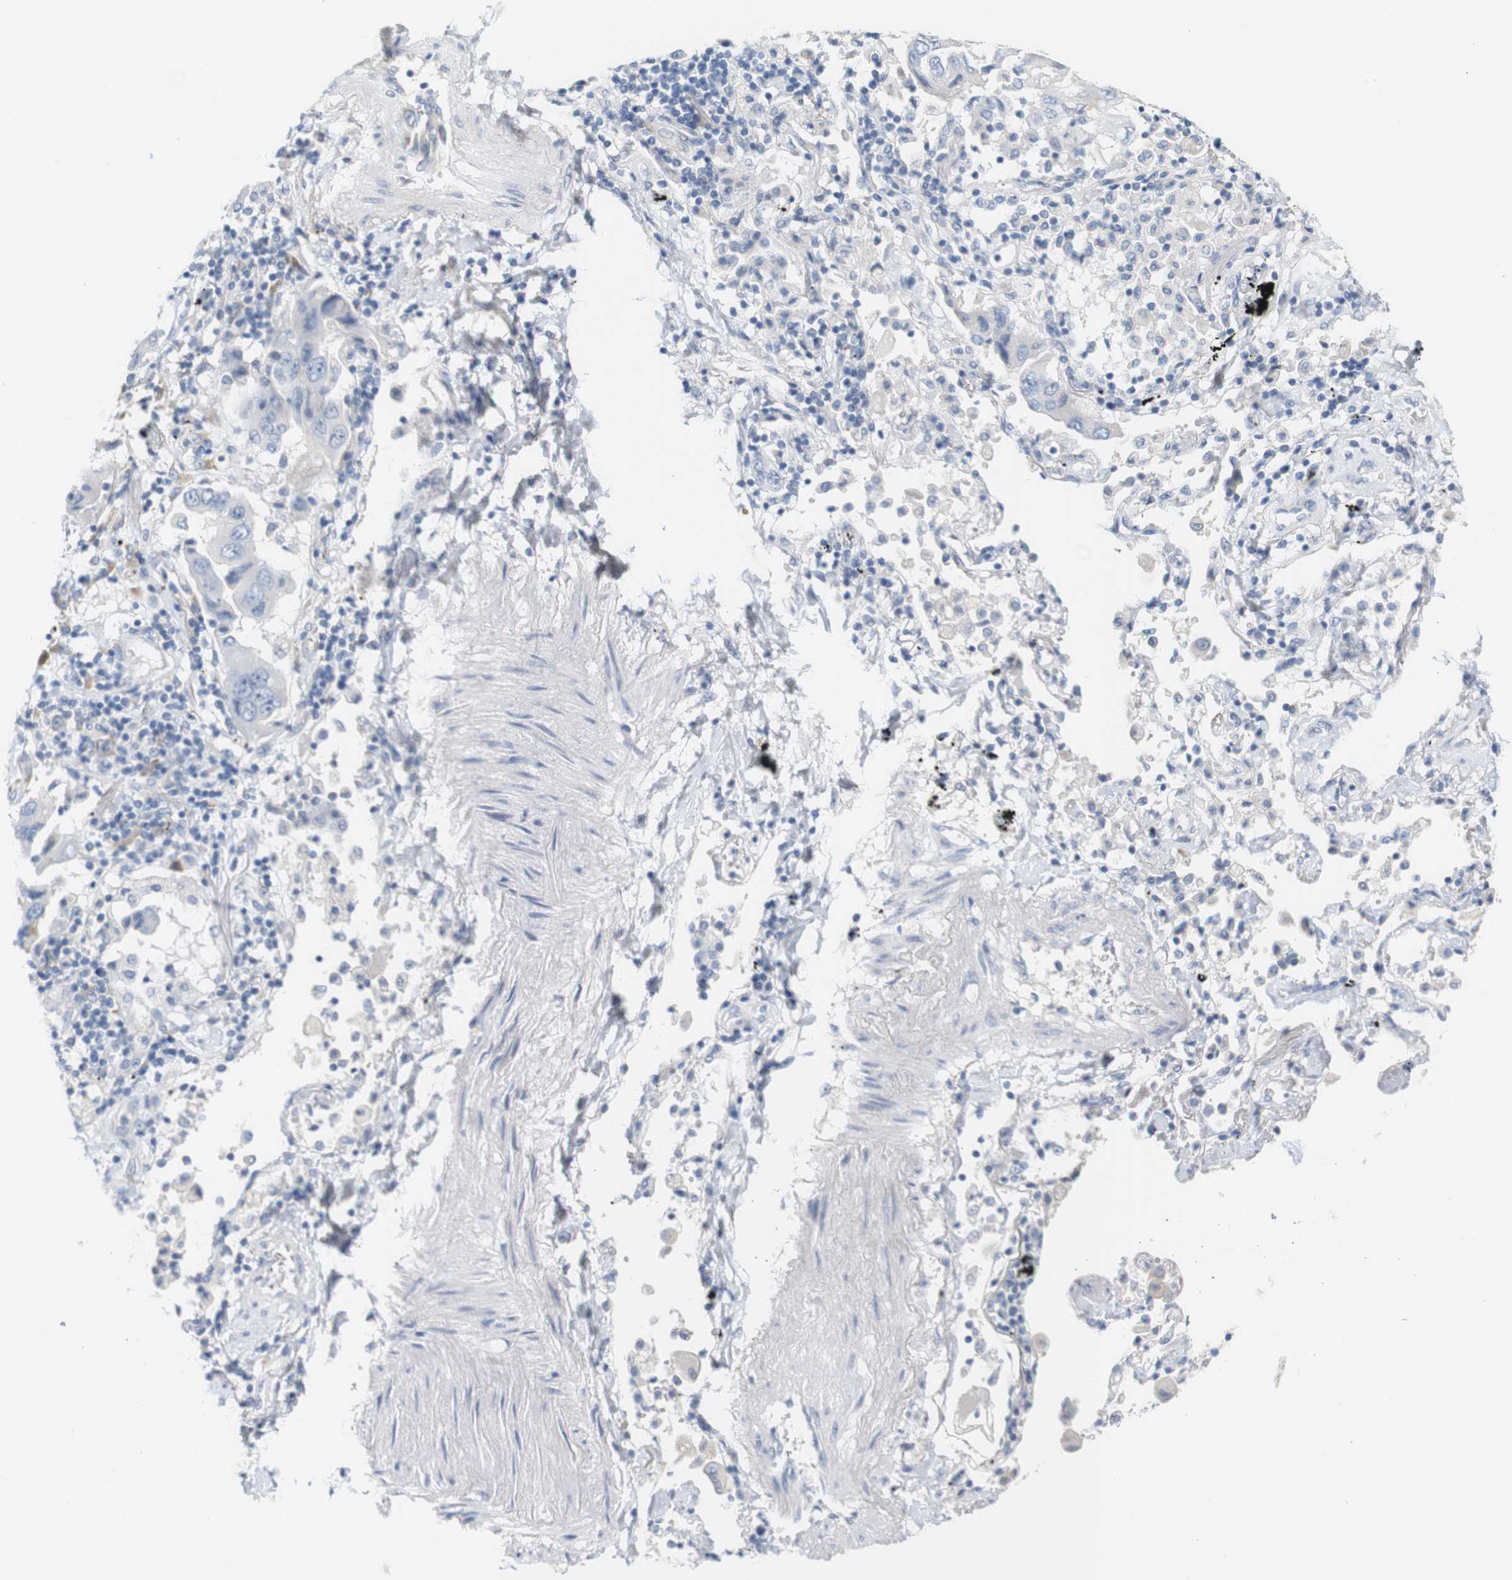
{"staining": {"intensity": "negative", "quantity": "none", "location": "none"}, "tissue": "lung cancer", "cell_type": "Tumor cells", "image_type": "cancer", "snomed": [{"axis": "morphology", "description": "Adenocarcinoma, NOS"}, {"axis": "topography", "description": "Lung"}], "caption": "Tumor cells show no significant expression in lung cancer.", "gene": "RGS9", "patient": {"sex": "female", "age": 65}}